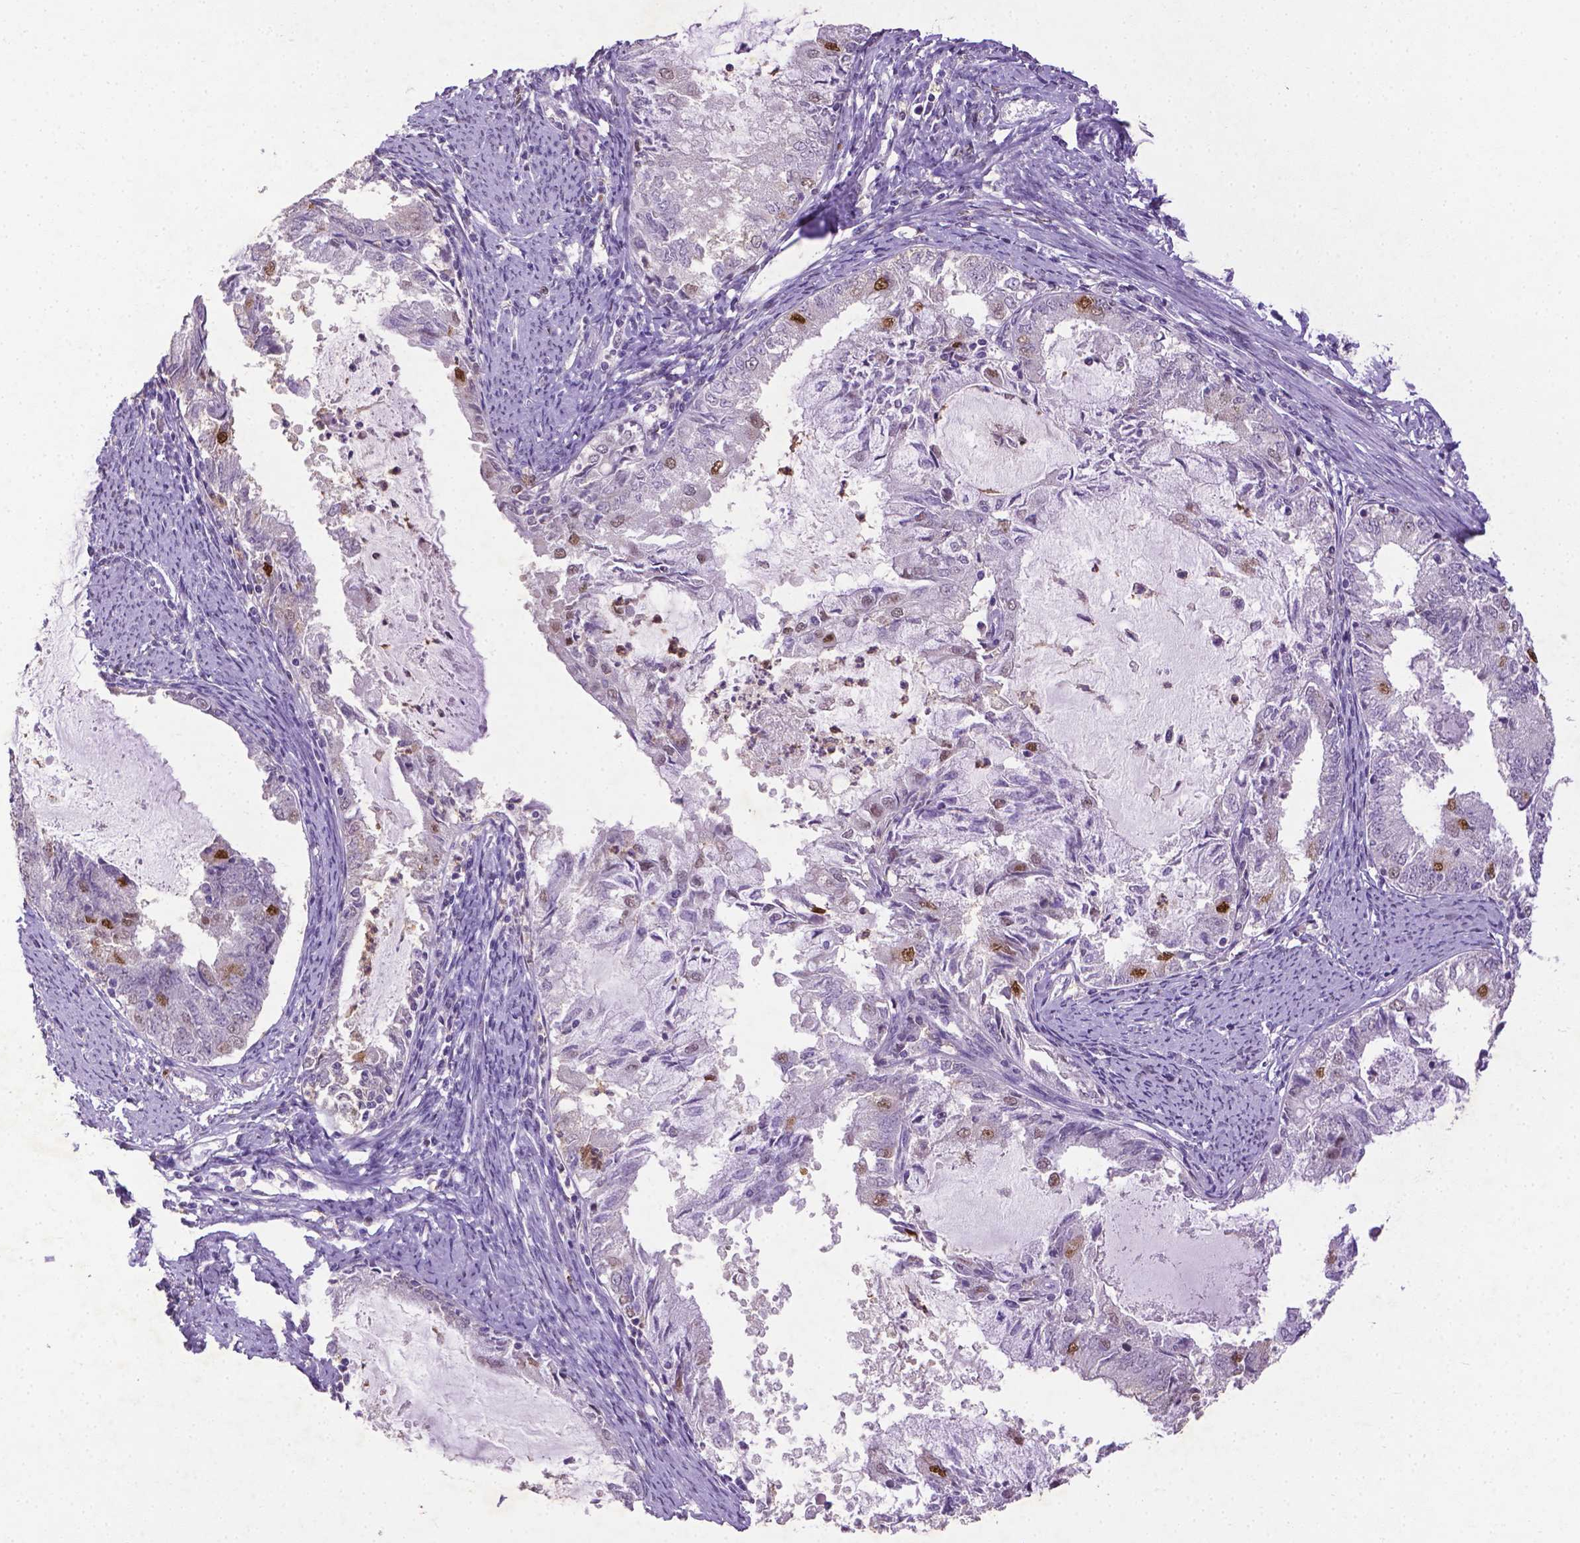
{"staining": {"intensity": "moderate", "quantity": "<25%", "location": "nuclear"}, "tissue": "endometrial cancer", "cell_type": "Tumor cells", "image_type": "cancer", "snomed": [{"axis": "morphology", "description": "Adenocarcinoma, NOS"}, {"axis": "topography", "description": "Endometrium"}], "caption": "A histopathology image of adenocarcinoma (endometrial) stained for a protein demonstrates moderate nuclear brown staining in tumor cells.", "gene": "CDKN1A", "patient": {"sex": "female", "age": 57}}